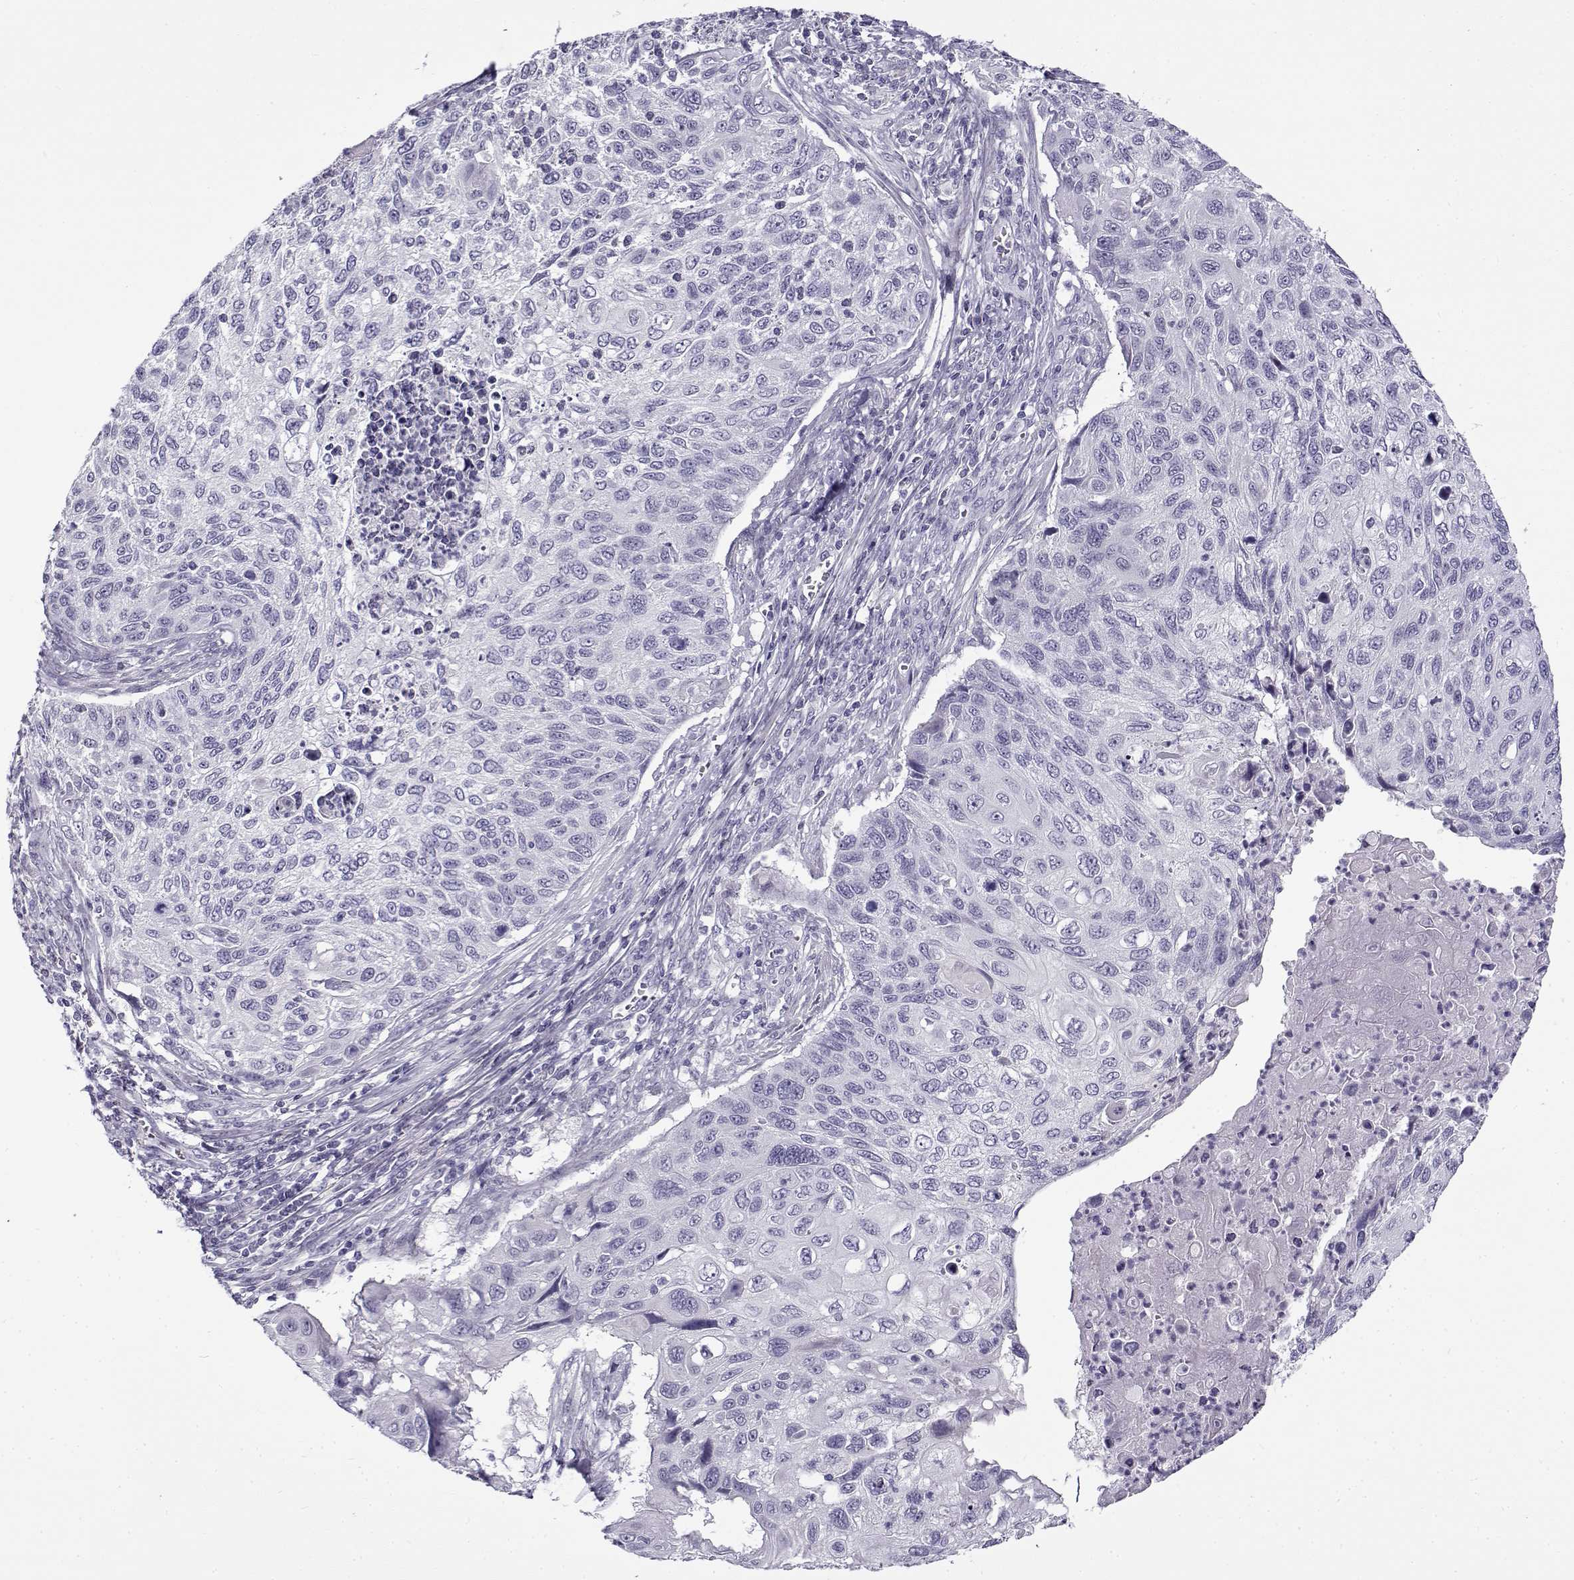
{"staining": {"intensity": "negative", "quantity": "none", "location": "none"}, "tissue": "cervical cancer", "cell_type": "Tumor cells", "image_type": "cancer", "snomed": [{"axis": "morphology", "description": "Squamous cell carcinoma, NOS"}, {"axis": "topography", "description": "Cervix"}], "caption": "A photomicrograph of cervical cancer stained for a protein exhibits no brown staining in tumor cells. (Stains: DAB IHC with hematoxylin counter stain, Microscopy: brightfield microscopy at high magnification).", "gene": "GTSF1L", "patient": {"sex": "female", "age": 70}}